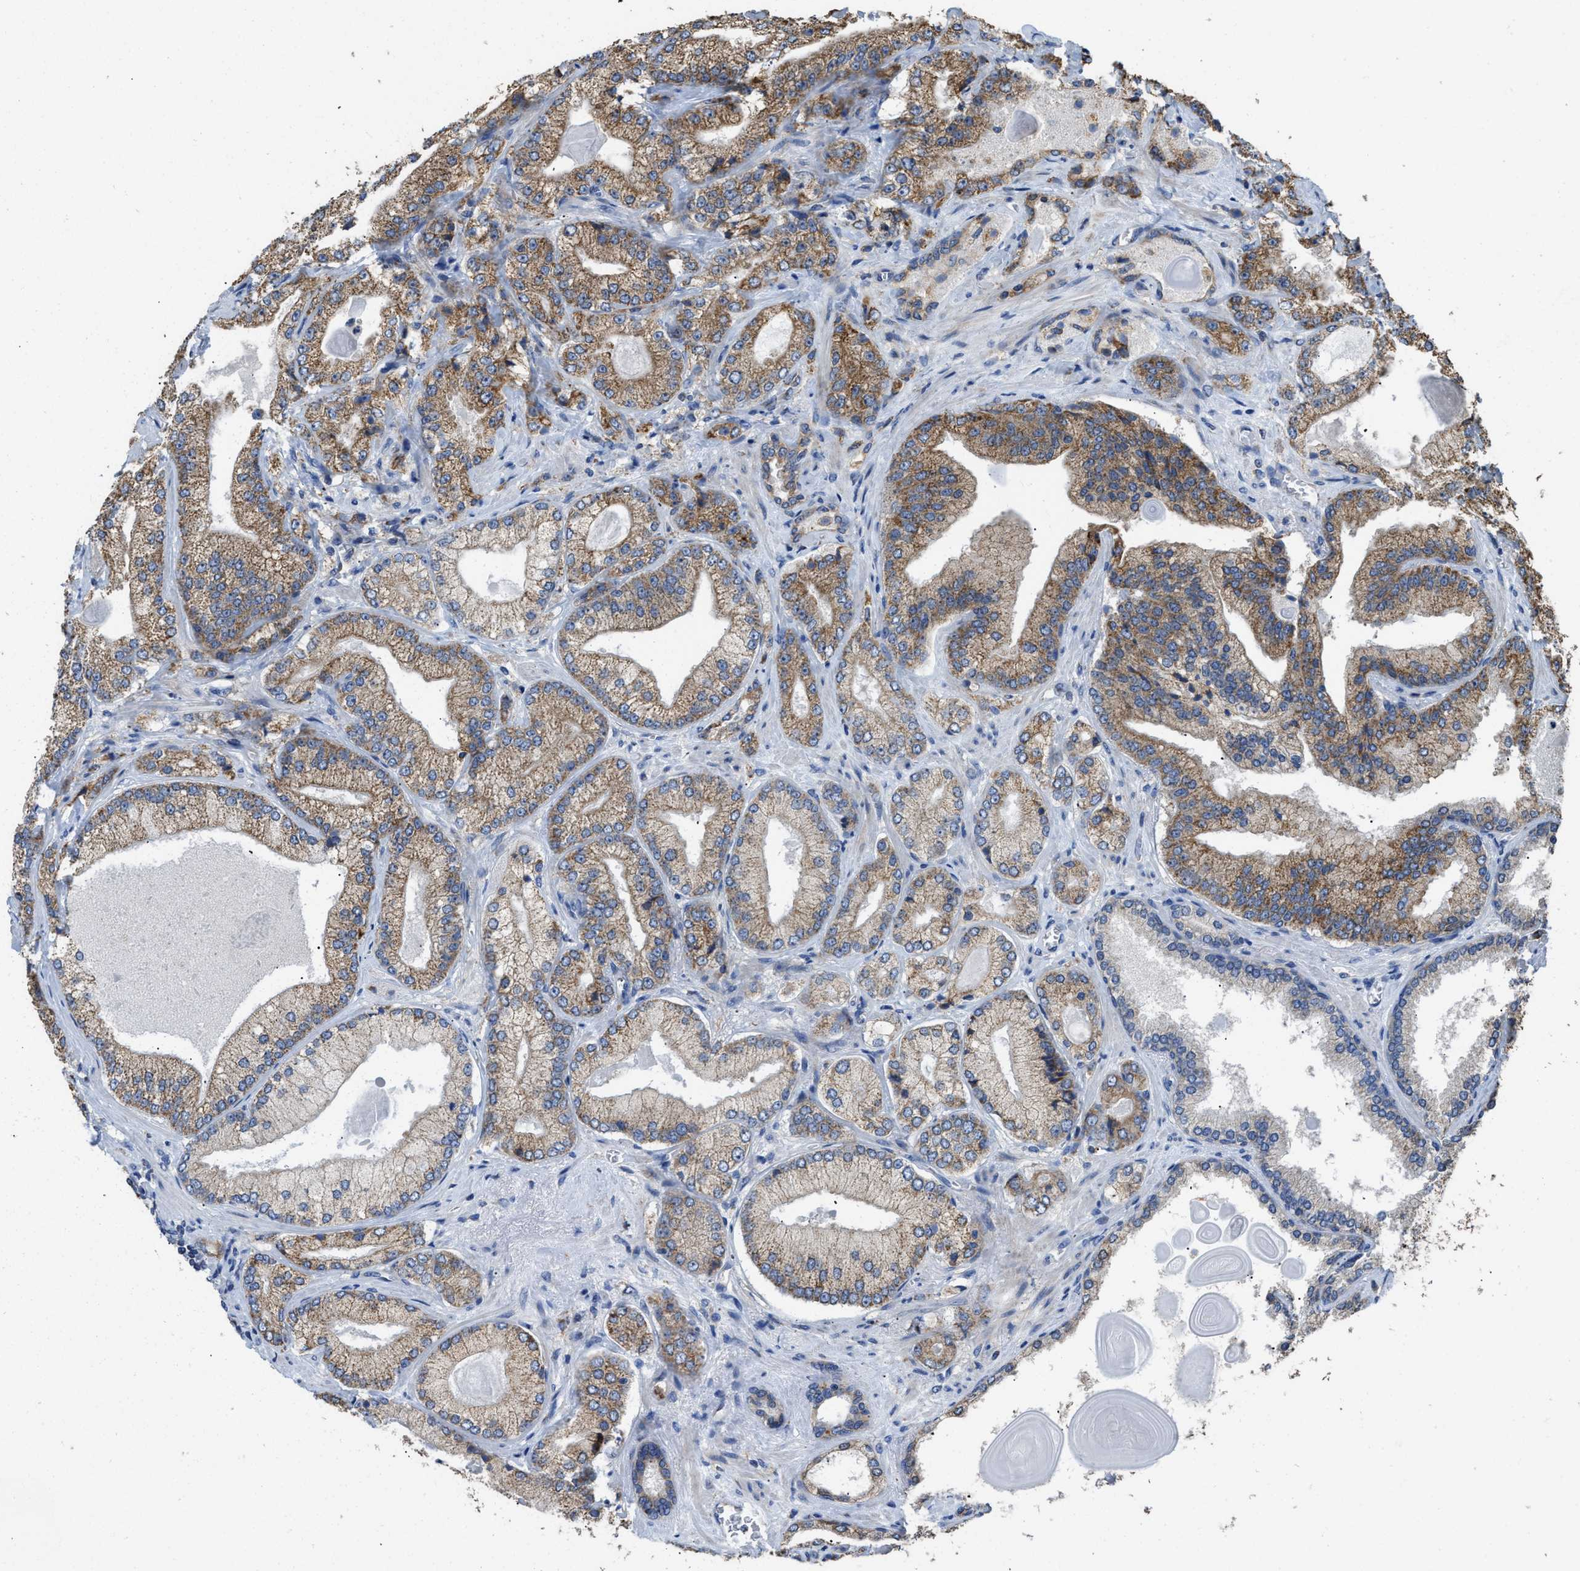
{"staining": {"intensity": "moderate", "quantity": ">75%", "location": "cytoplasmic/membranous"}, "tissue": "prostate cancer", "cell_type": "Tumor cells", "image_type": "cancer", "snomed": [{"axis": "morphology", "description": "Adenocarcinoma, Low grade"}, {"axis": "topography", "description": "Prostate"}], "caption": "IHC photomicrograph of low-grade adenocarcinoma (prostate) stained for a protein (brown), which exhibits medium levels of moderate cytoplasmic/membranous positivity in about >75% of tumor cells.", "gene": "AK2", "patient": {"sex": "male", "age": 65}}